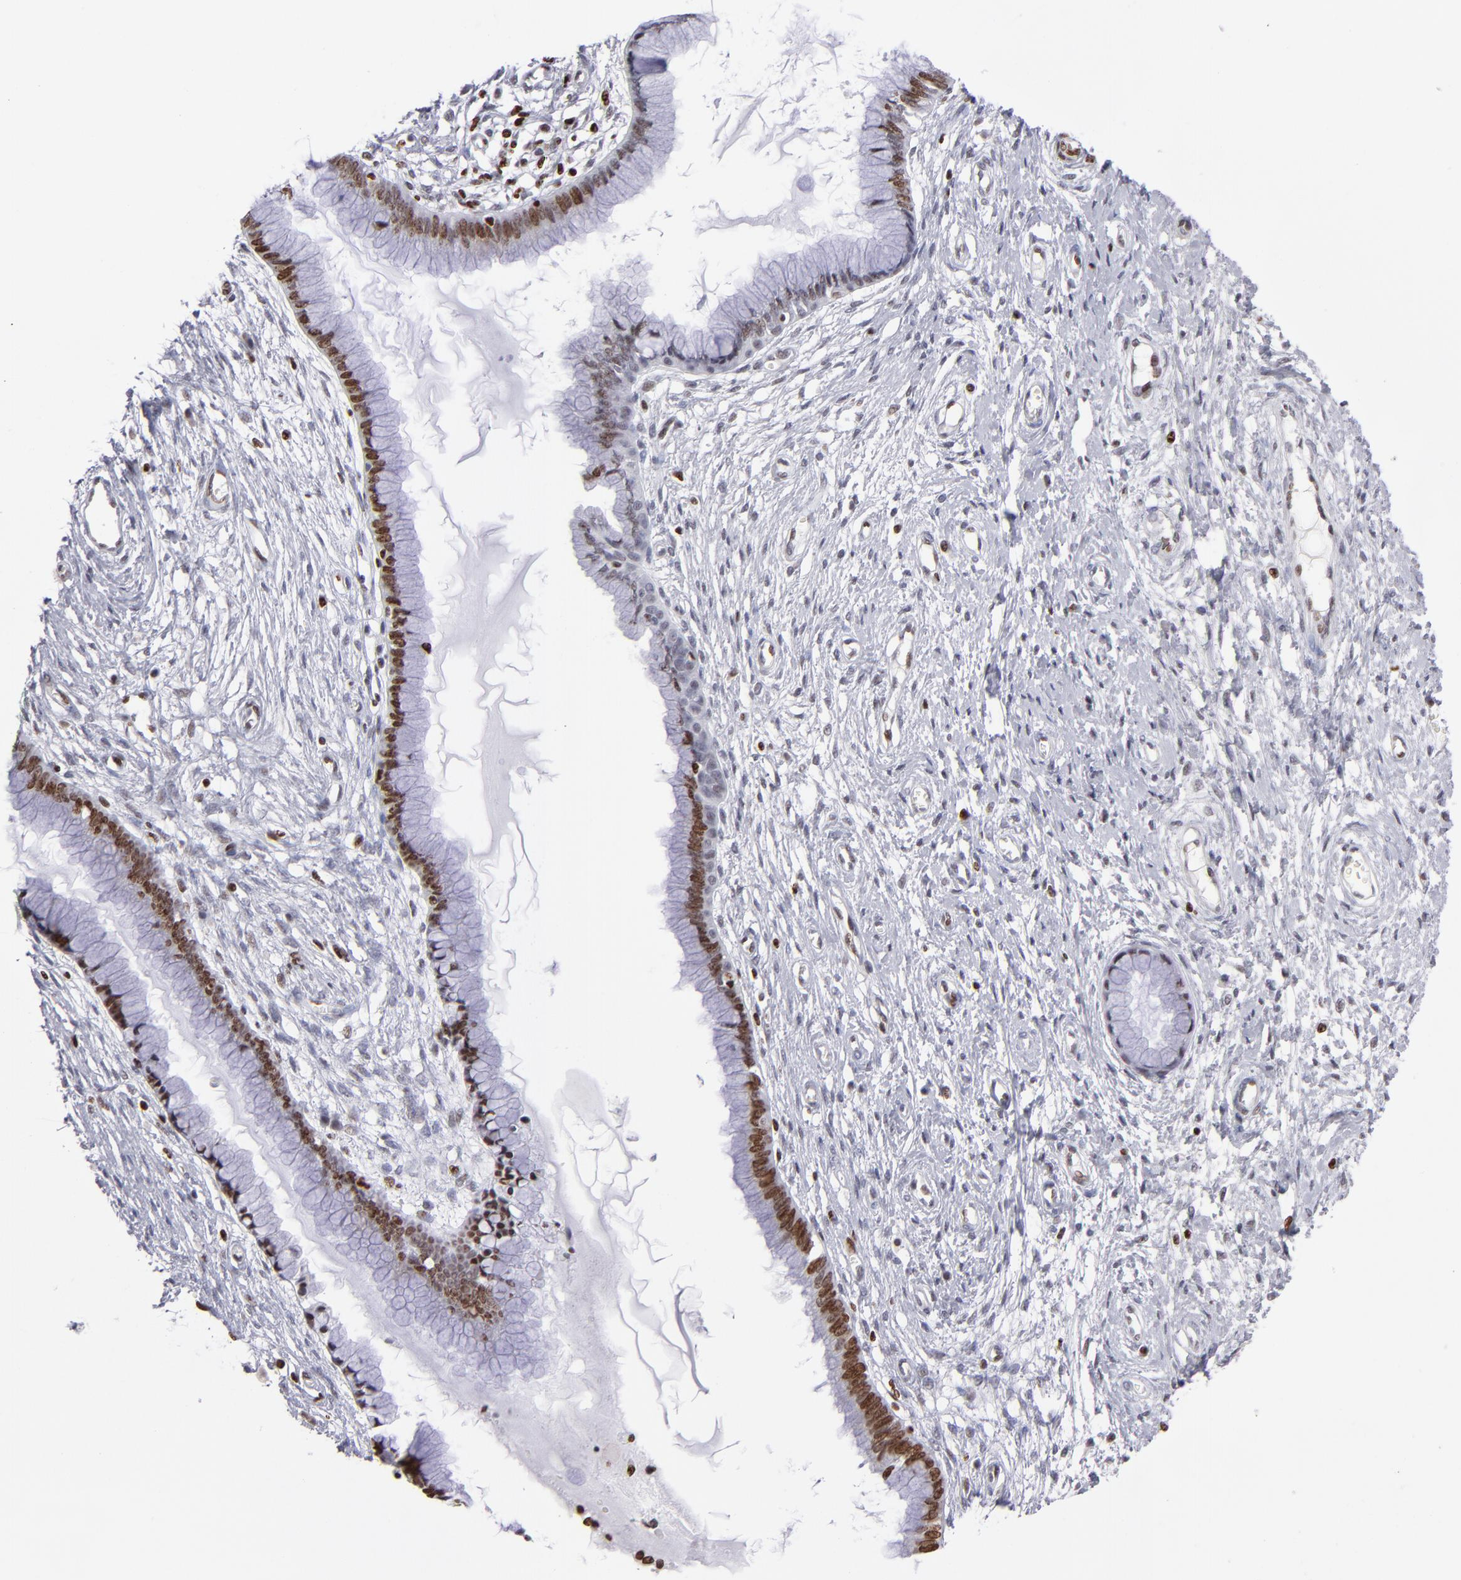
{"staining": {"intensity": "negative", "quantity": "none", "location": "none"}, "tissue": "cervix", "cell_type": "Glandular cells", "image_type": "normal", "snomed": [{"axis": "morphology", "description": "Normal tissue, NOS"}, {"axis": "topography", "description": "Cervix"}], "caption": "This is a photomicrograph of IHC staining of normal cervix, which shows no expression in glandular cells. Nuclei are stained in blue.", "gene": "POLA1", "patient": {"sex": "female", "age": 55}}